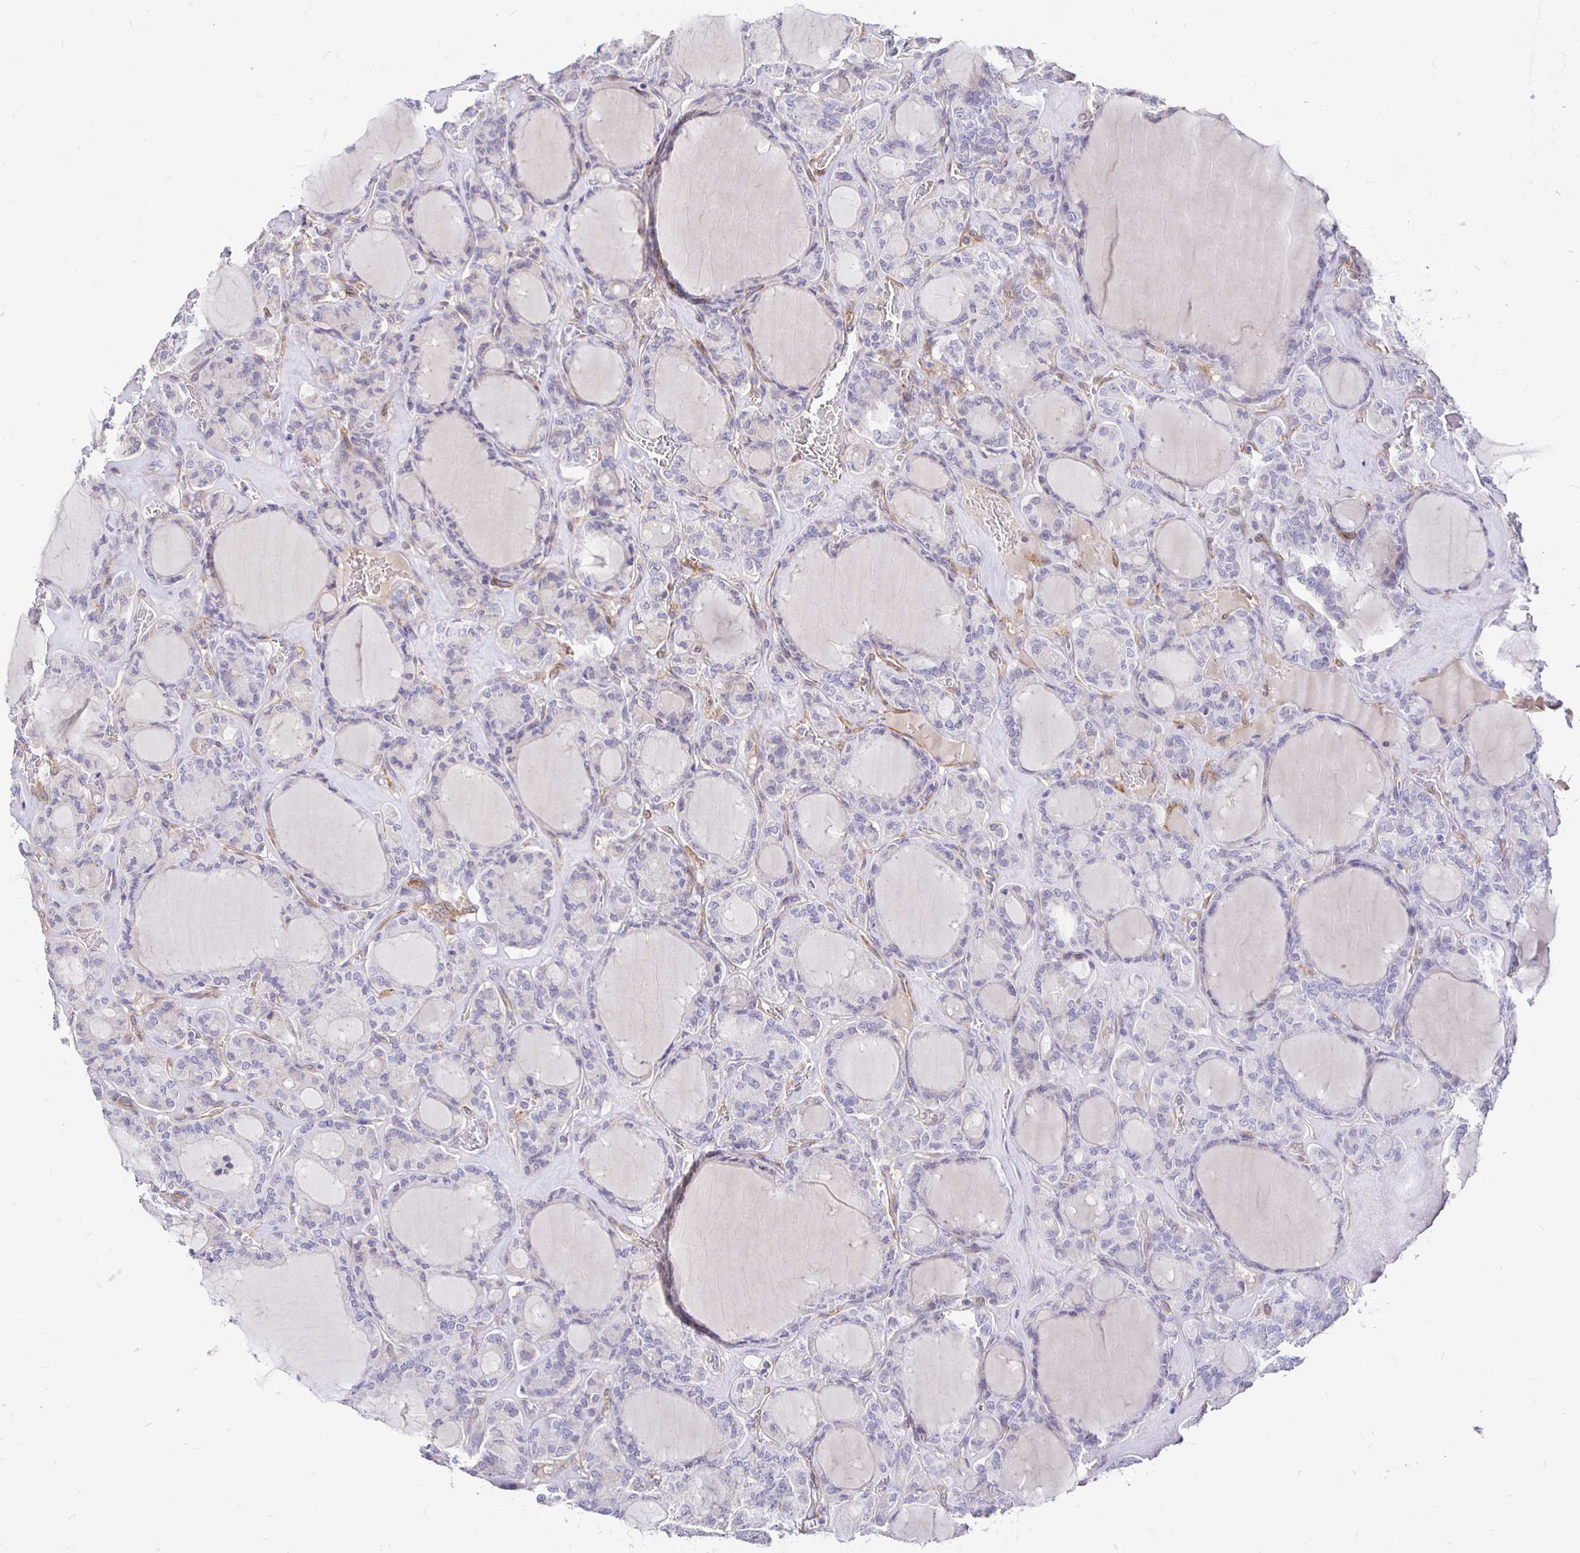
{"staining": {"intensity": "negative", "quantity": "none", "location": "none"}, "tissue": "thyroid cancer", "cell_type": "Tumor cells", "image_type": "cancer", "snomed": [{"axis": "morphology", "description": "Papillary adenocarcinoma, NOS"}, {"axis": "topography", "description": "Thyroid gland"}], "caption": "Tumor cells are negative for protein expression in human thyroid cancer. (DAB (3,3'-diaminobenzidine) immunohistochemistry, high magnification).", "gene": "PALM2AKAP2", "patient": {"sex": "male", "age": 87}}